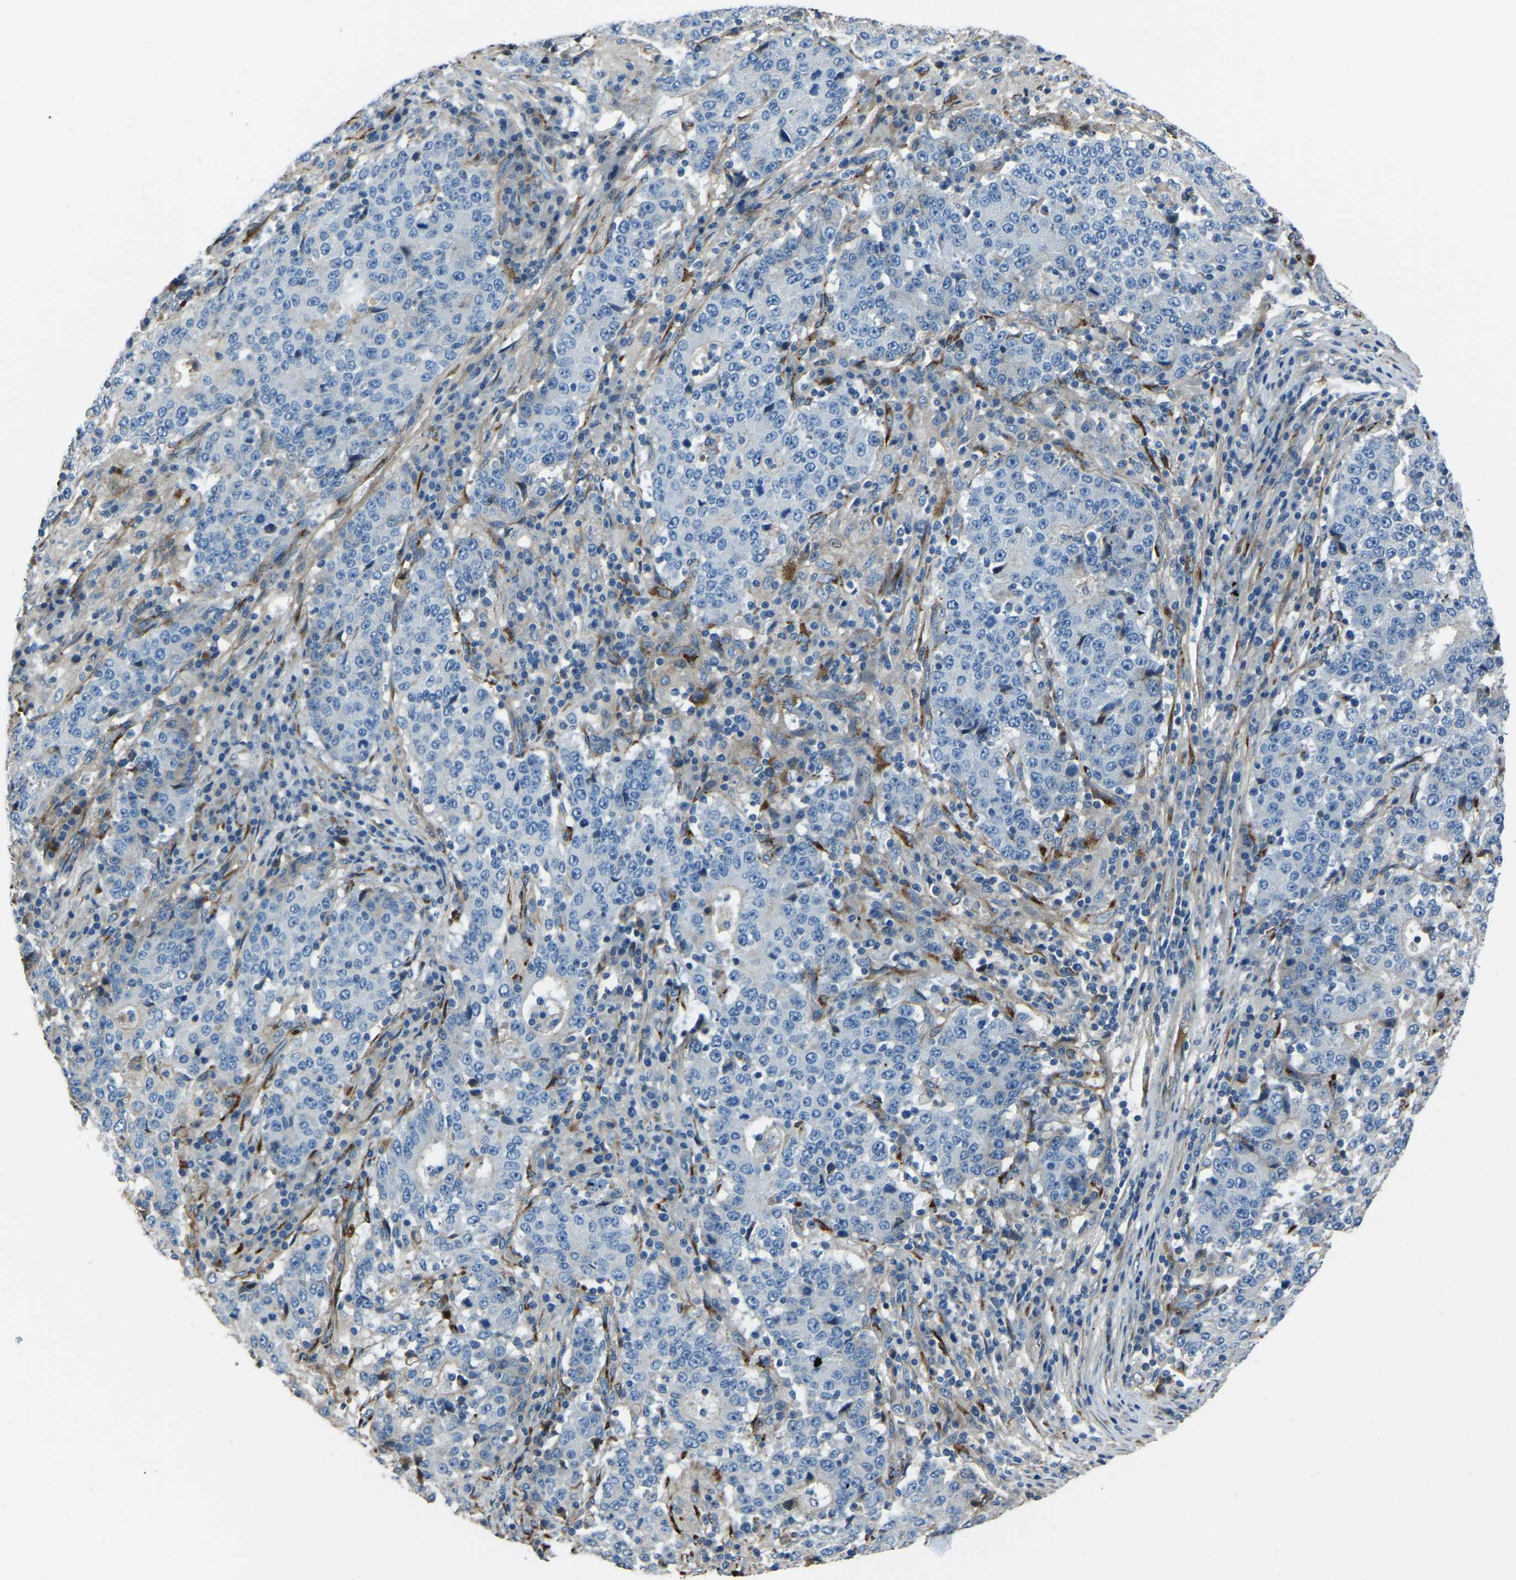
{"staining": {"intensity": "negative", "quantity": "none", "location": "none"}, "tissue": "stomach cancer", "cell_type": "Tumor cells", "image_type": "cancer", "snomed": [{"axis": "morphology", "description": "Adenocarcinoma, NOS"}, {"axis": "topography", "description": "Stomach"}], "caption": "High power microscopy histopathology image of an IHC micrograph of stomach cancer (adenocarcinoma), revealing no significant positivity in tumor cells. The staining was performed using DAB to visualize the protein expression in brown, while the nuclei were stained in blue with hematoxylin (Magnification: 20x).", "gene": "COL3A1", "patient": {"sex": "male", "age": 59}}